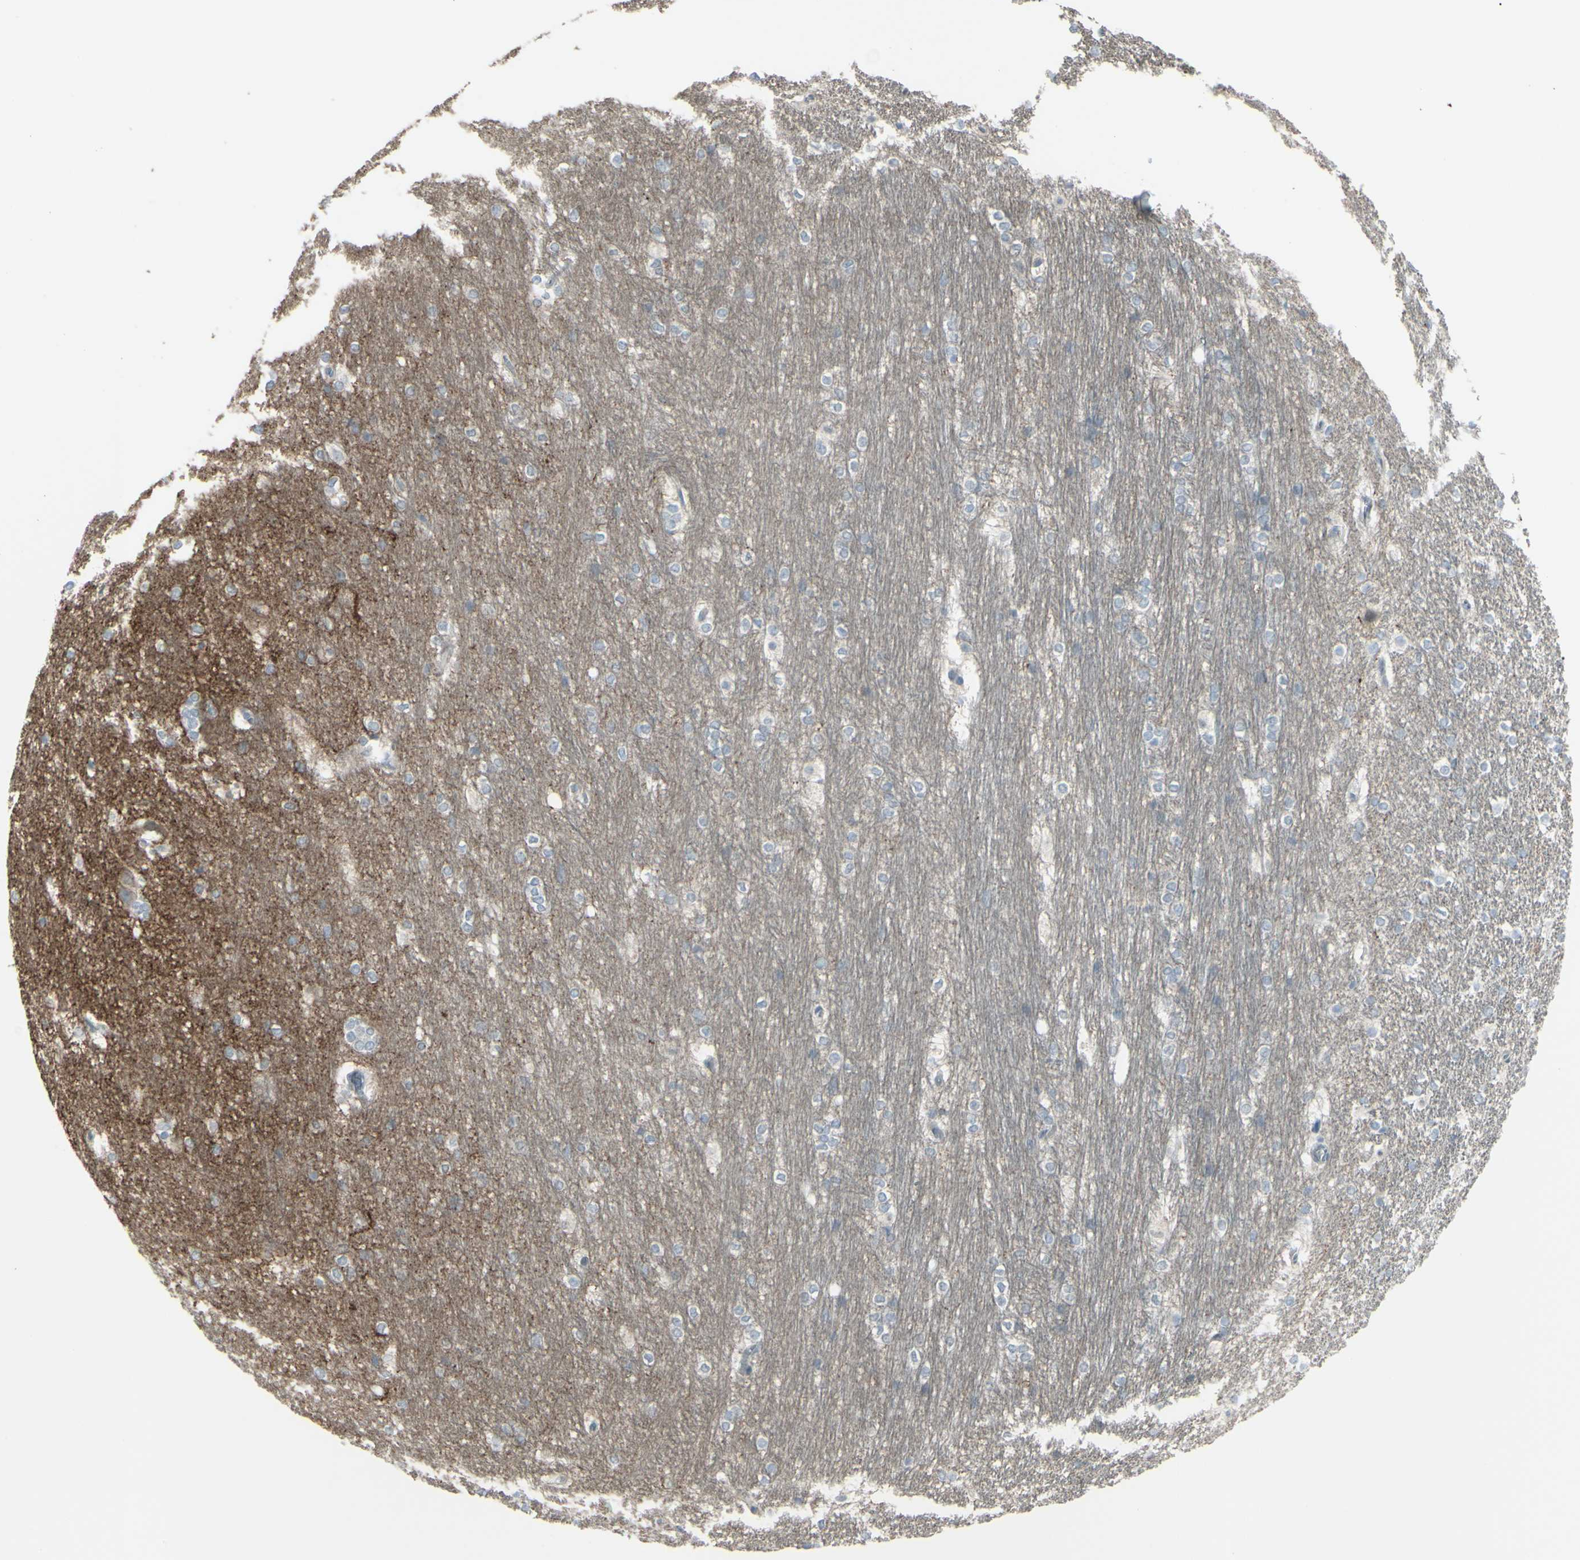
{"staining": {"intensity": "weak", "quantity": "25%-75%", "location": "cytoplasmic/membranous"}, "tissue": "hippocampus", "cell_type": "Glial cells", "image_type": "normal", "snomed": [{"axis": "morphology", "description": "Normal tissue, NOS"}, {"axis": "topography", "description": "Hippocampus"}], "caption": "Immunohistochemistry (IHC) (DAB (3,3'-diaminobenzidine)) staining of unremarkable hippocampus demonstrates weak cytoplasmic/membranous protein staining in about 25%-75% of glial cells.", "gene": "RAB3A", "patient": {"sex": "female", "age": 19}}